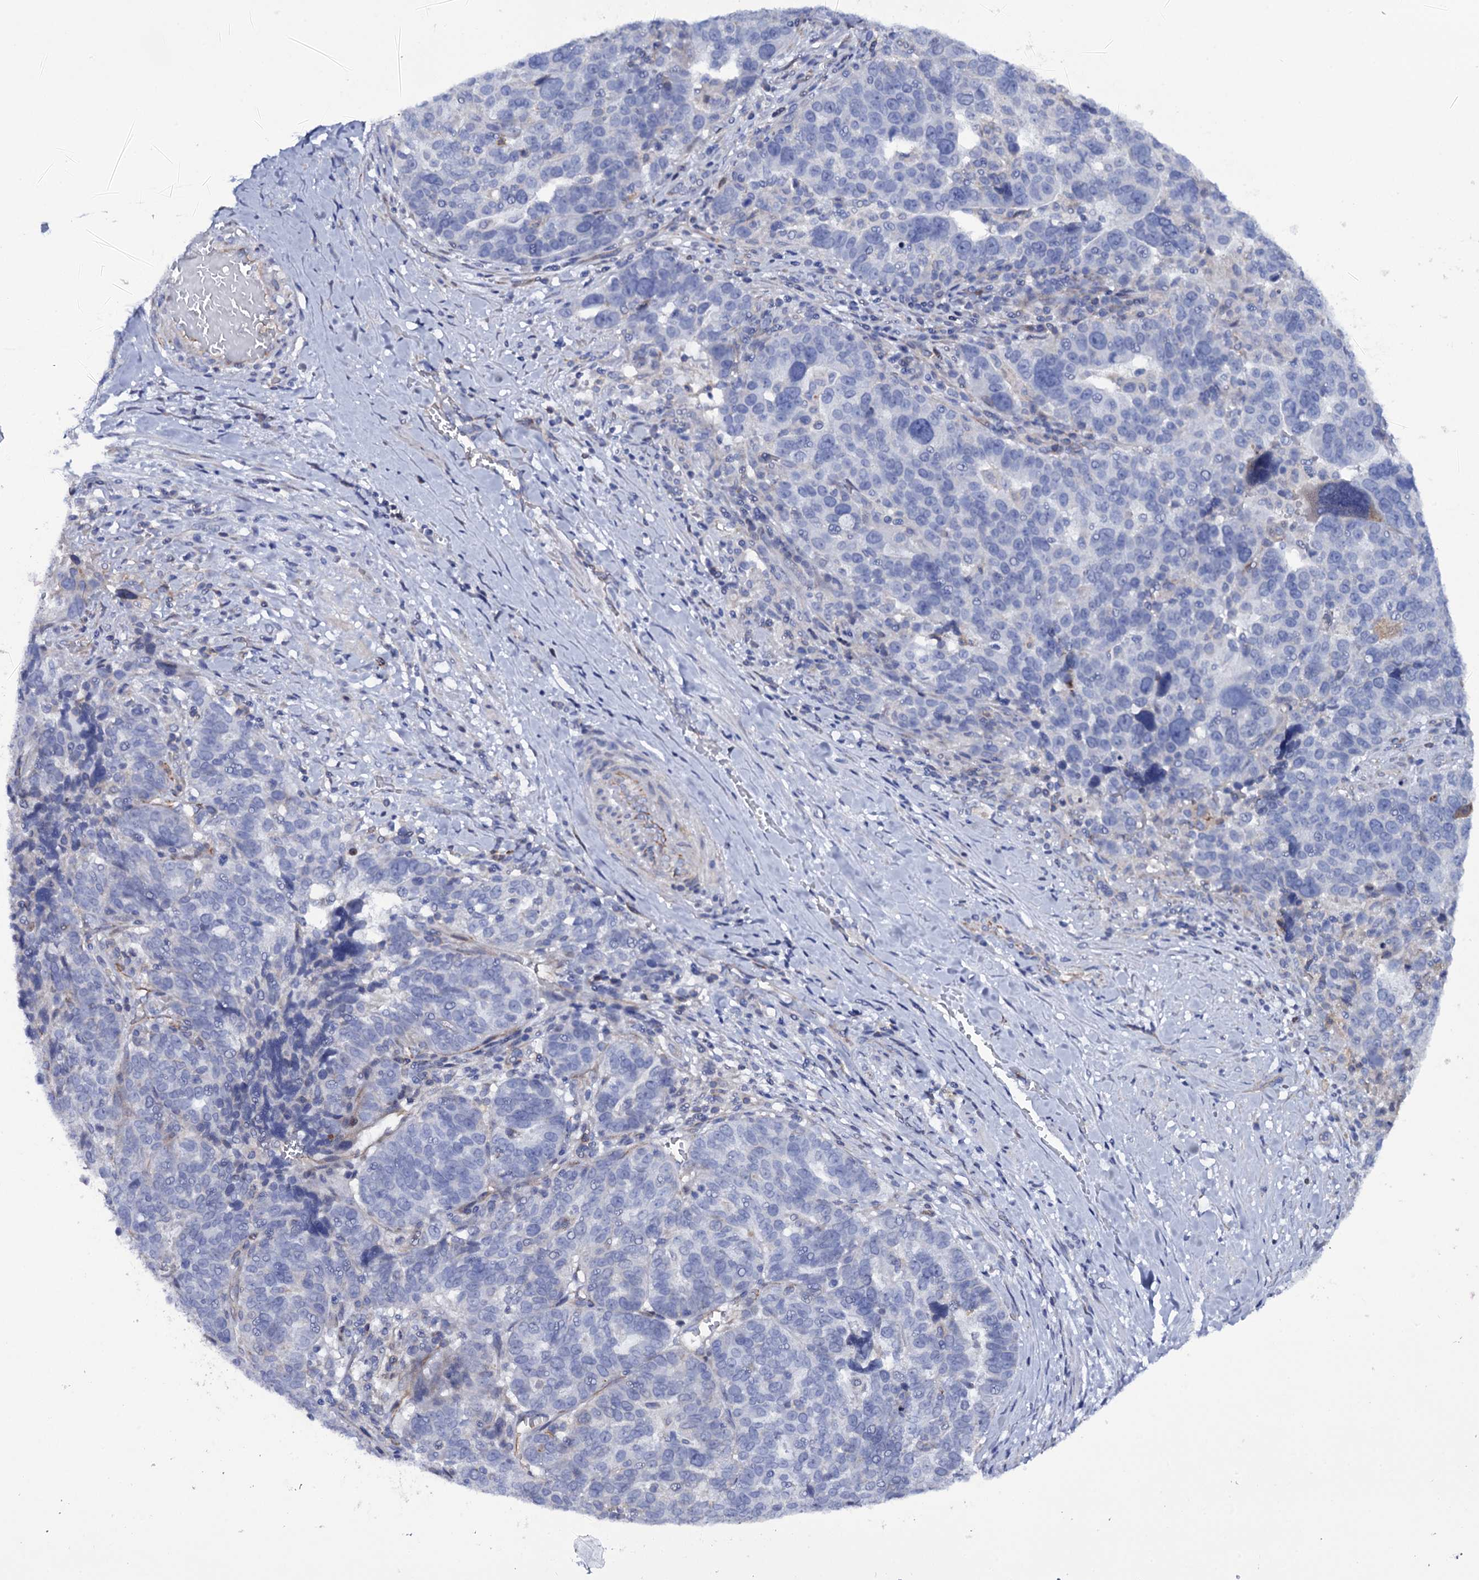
{"staining": {"intensity": "negative", "quantity": "none", "location": "none"}, "tissue": "ovarian cancer", "cell_type": "Tumor cells", "image_type": "cancer", "snomed": [{"axis": "morphology", "description": "Cystadenocarcinoma, serous, NOS"}, {"axis": "topography", "description": "Ovary"}], "caption": "Tumor cells show no significant expression in ovarian serous cystadenocarcinoma.", "gene": "TTC23", "patient": {"sex": "female", "age": 59}}